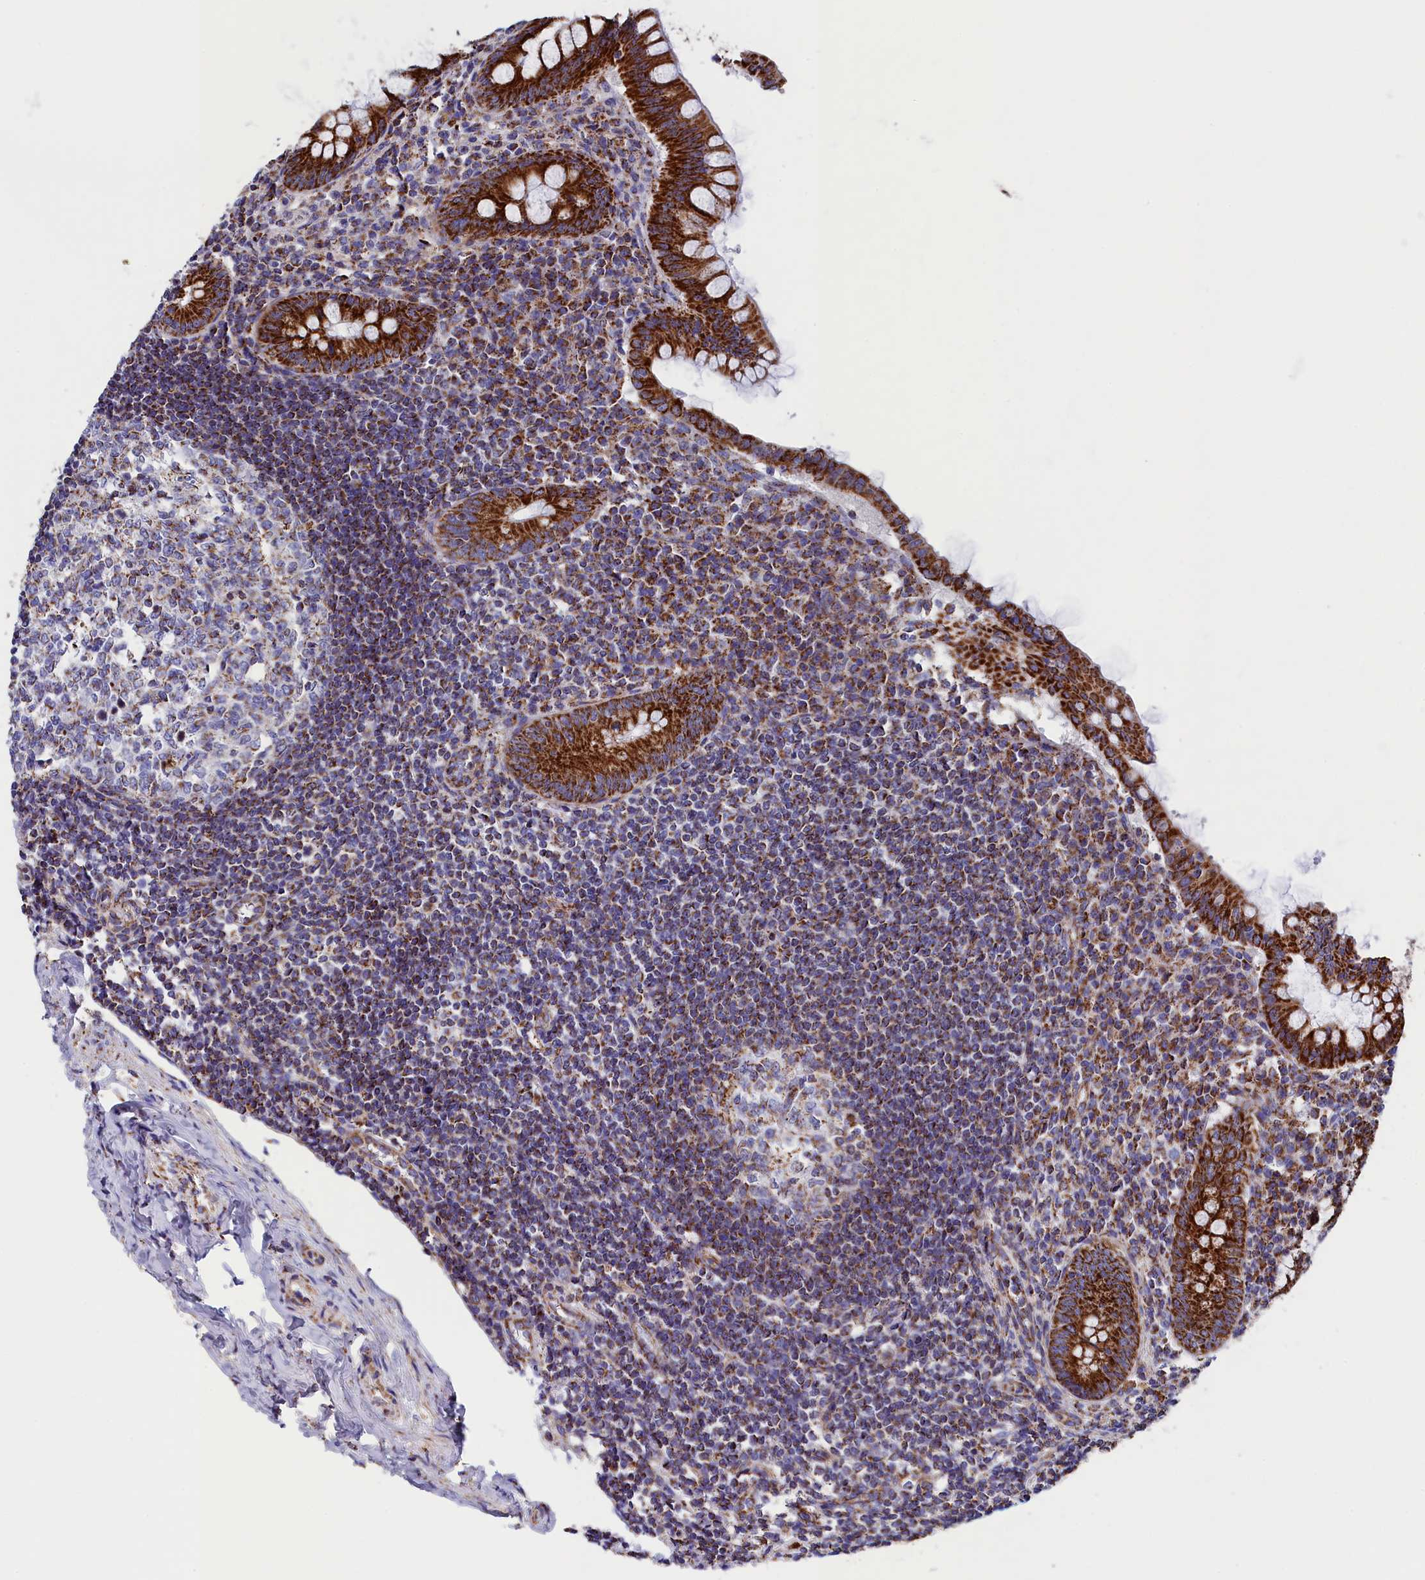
{"staining": {"intensity": "strong", "quantity": ">75%", "location": "cytoplasmic/membranous"}, "tissue": "appendix", "cell_type": "Glandular cells", "image_type": "normal", "snomed": [{"axis": "morphology", "description": "Normal tissue, NOS"}, {"axis": "topography", "description": "Appendix"}], "caption": "A high amount of strong cytoplasmic/membranous positivity is appreciated in approximately >75% of glandular cells in benign appendix.", "gene": "SLC39A3", "patient": {"sex": "female", "age": 33}}